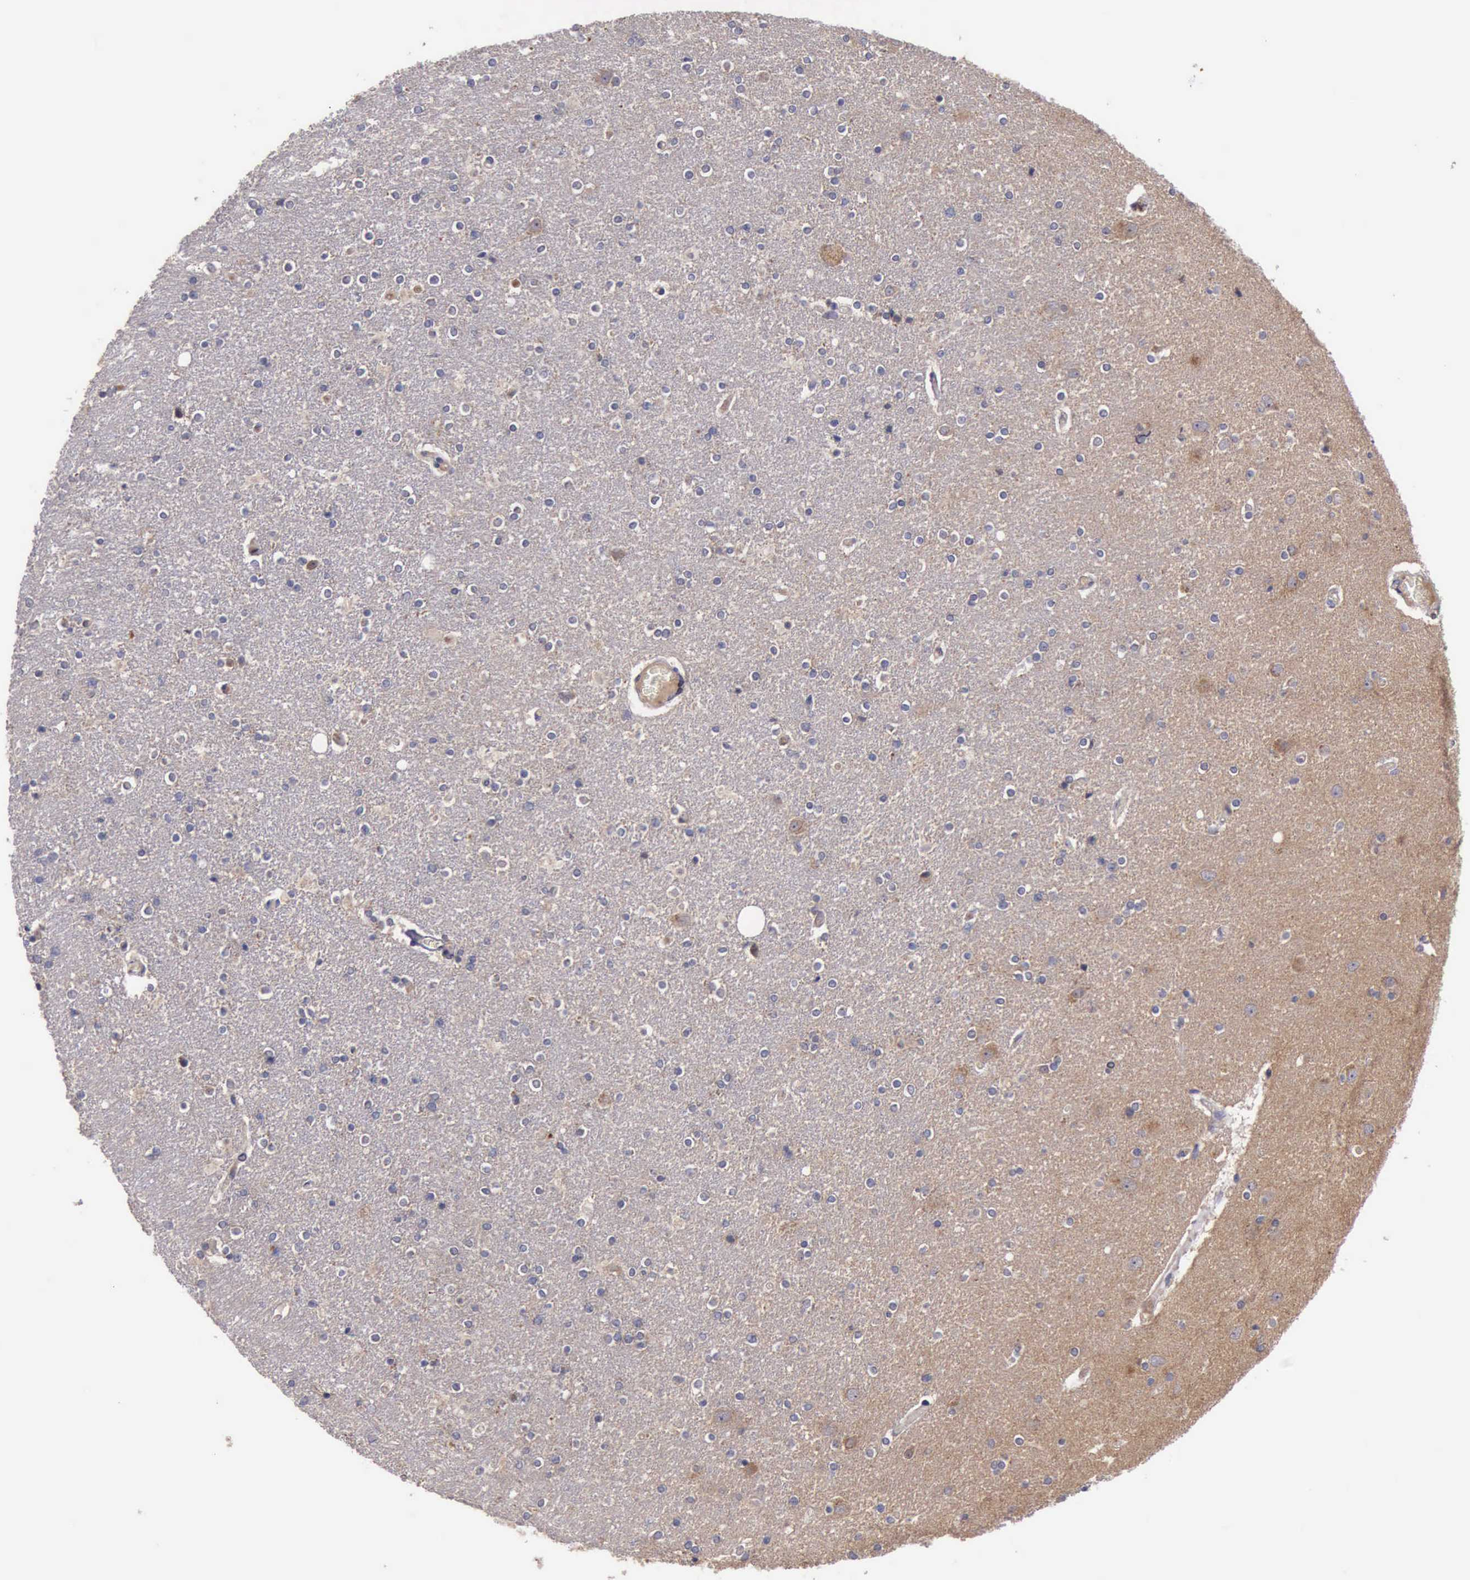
{"staining": {"intensity": "negative", "quantity": "none", "location": "none"}, "tissue": "caudate", "cell_type": "Glial cells", "image_type": "normal", "snomed": [{"axis": "morphology", "description": "Normal tissue, NOS"}, {"axis": "topography", "description": "Lateral ventricle wall"}], "caption": "Immunohistochemistry histopathology image of unremarkable caudate: human caudate stained with DAB displays no significant protein expression in glial cells.", "gene": "RAB39B", "patient": {"sex": "female", "age": 54}}